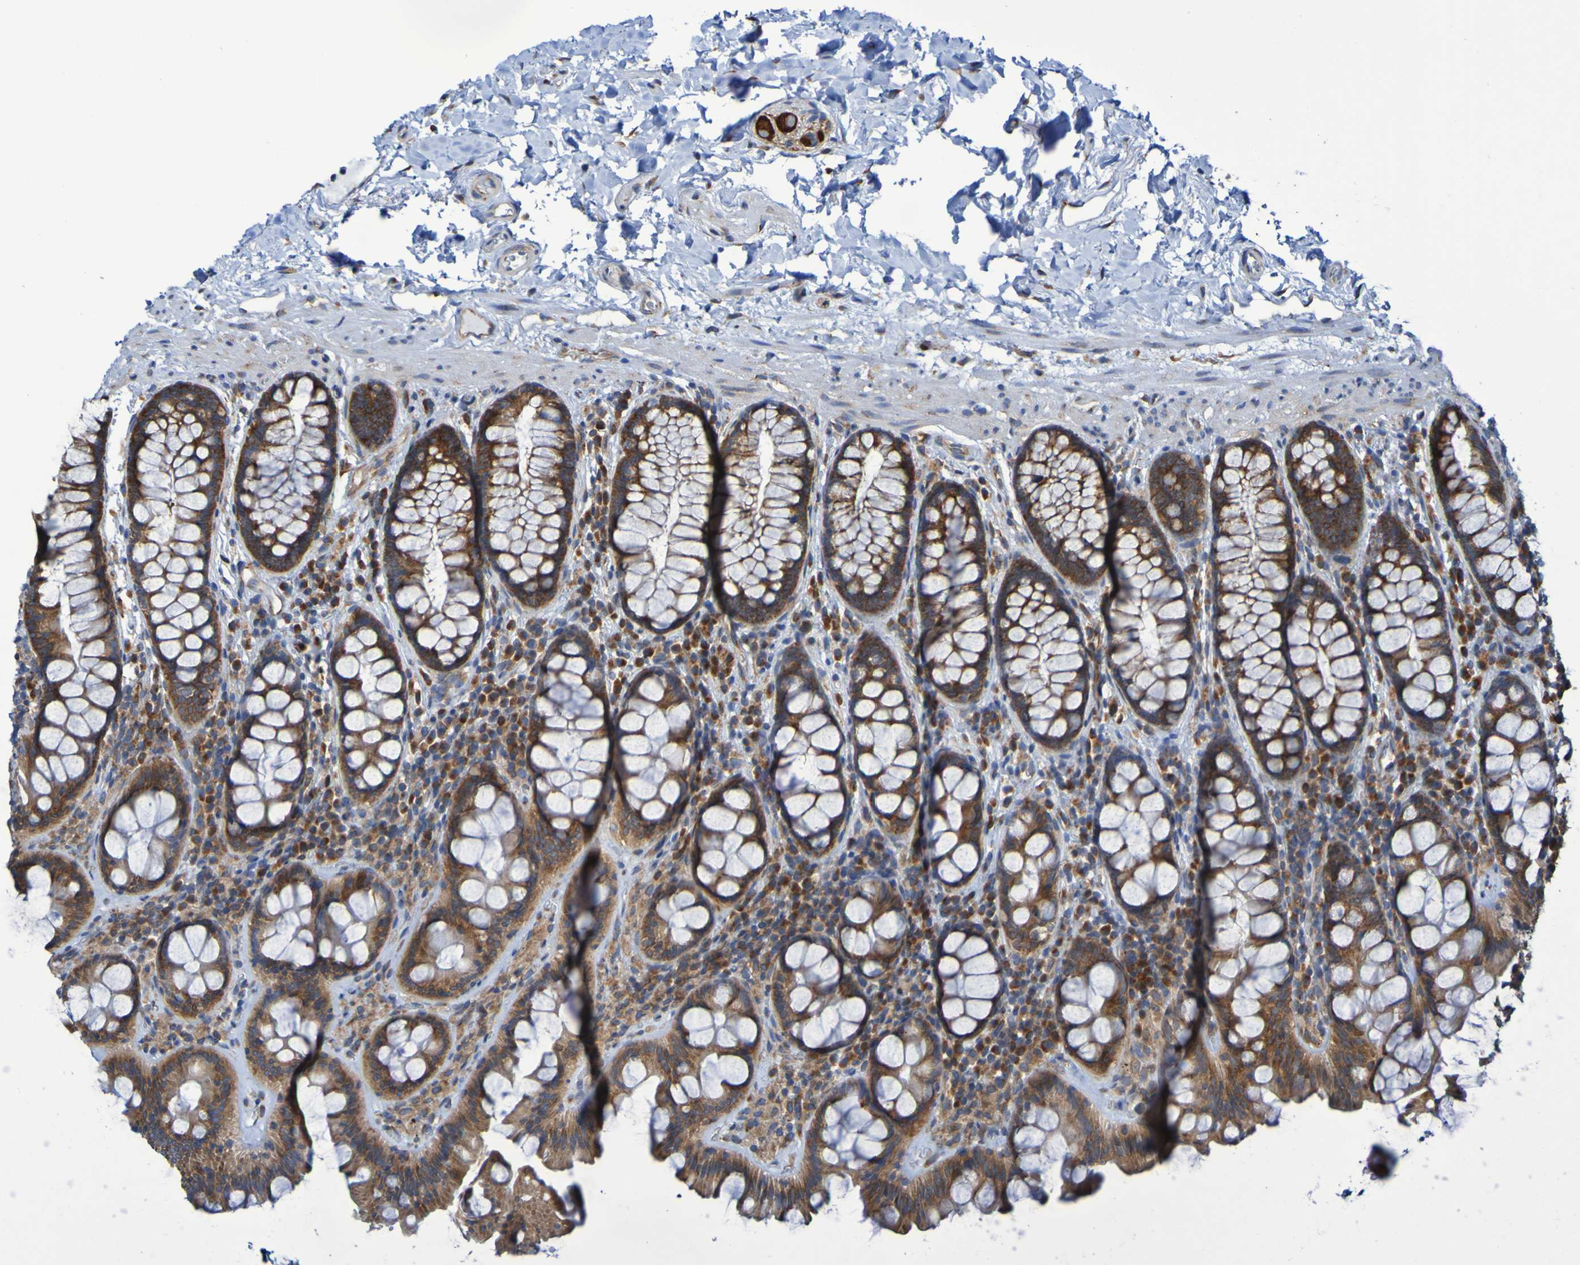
{"staining": {"intensity": "weak", "quantity": "<25%", "location": "cytoplasmic/membranous"}, "tissue": "colon", "cell_type": "Endothelial cells", "image_type": "normal", "snomed": [{"axis": "morphology", "description": "Normal tissue, NOS"}, {"axis": "topography", "description": "Colon"}], "caption": "Immunohistochemical staining of benign human colon displays no significant expression in endothelial cells.", "gene": "FKBP3", "patient": {"sex": "female", "age": 80}}